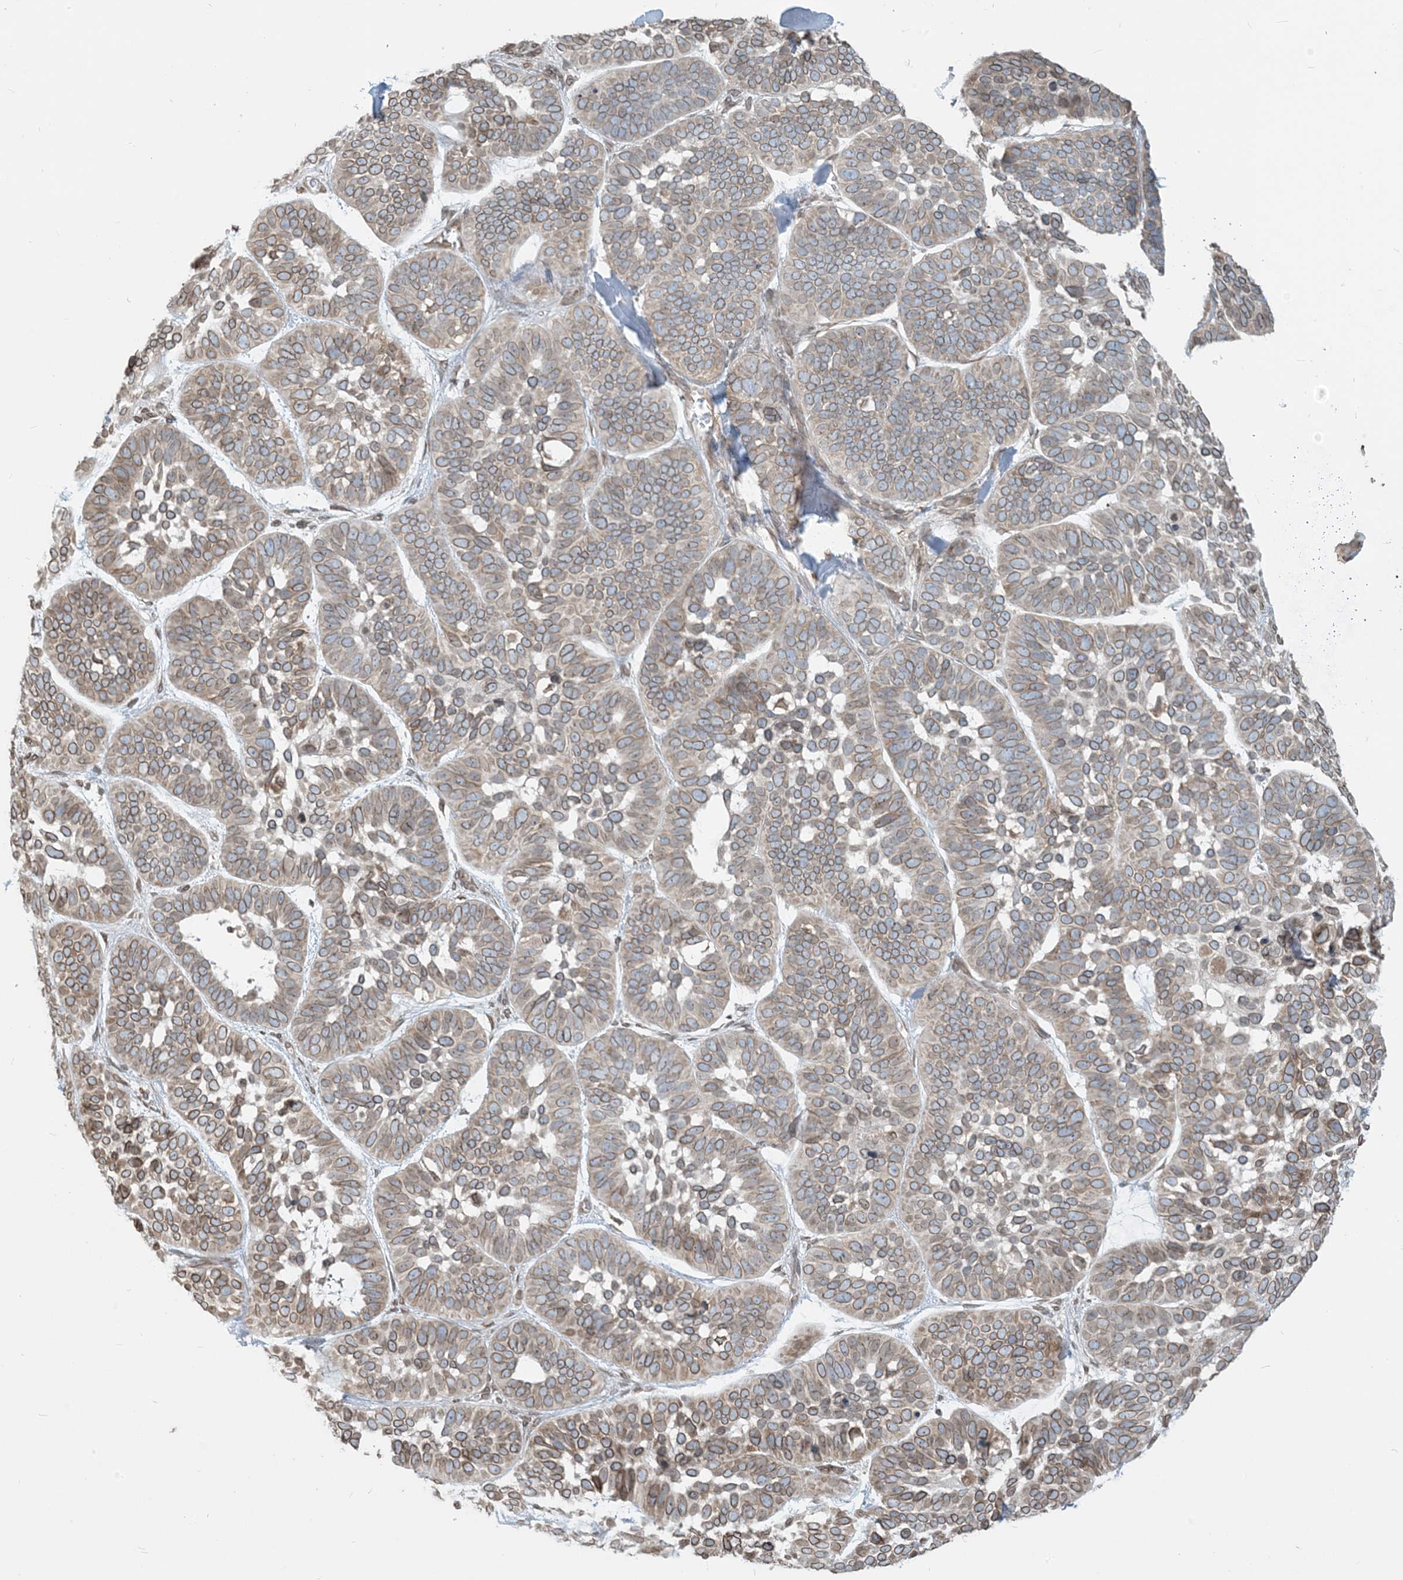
{"staining": {"intensity": "weak", "quantity": ">75%", "location": "cytoplasmic/membranous,nuclear"}, "tissue": "skin cancer", "cell_type": "Tumor cells", "image_type": "cancer", "snomed": [{"axis": "morphology", "description": "Basal cell carcinoma"}, {"axis": "topography", "description": "Skin"}], "caption": "Immunohistochemical staining of human basal cell carcinoma (skin) shows weak cytoplasmic/membranous and nuclear protein expression in approximately >75% of tumor cells. Nuclei are stained in blue.", "gene": "WWP1", "patient": {"sex": "male", "age": 62}}